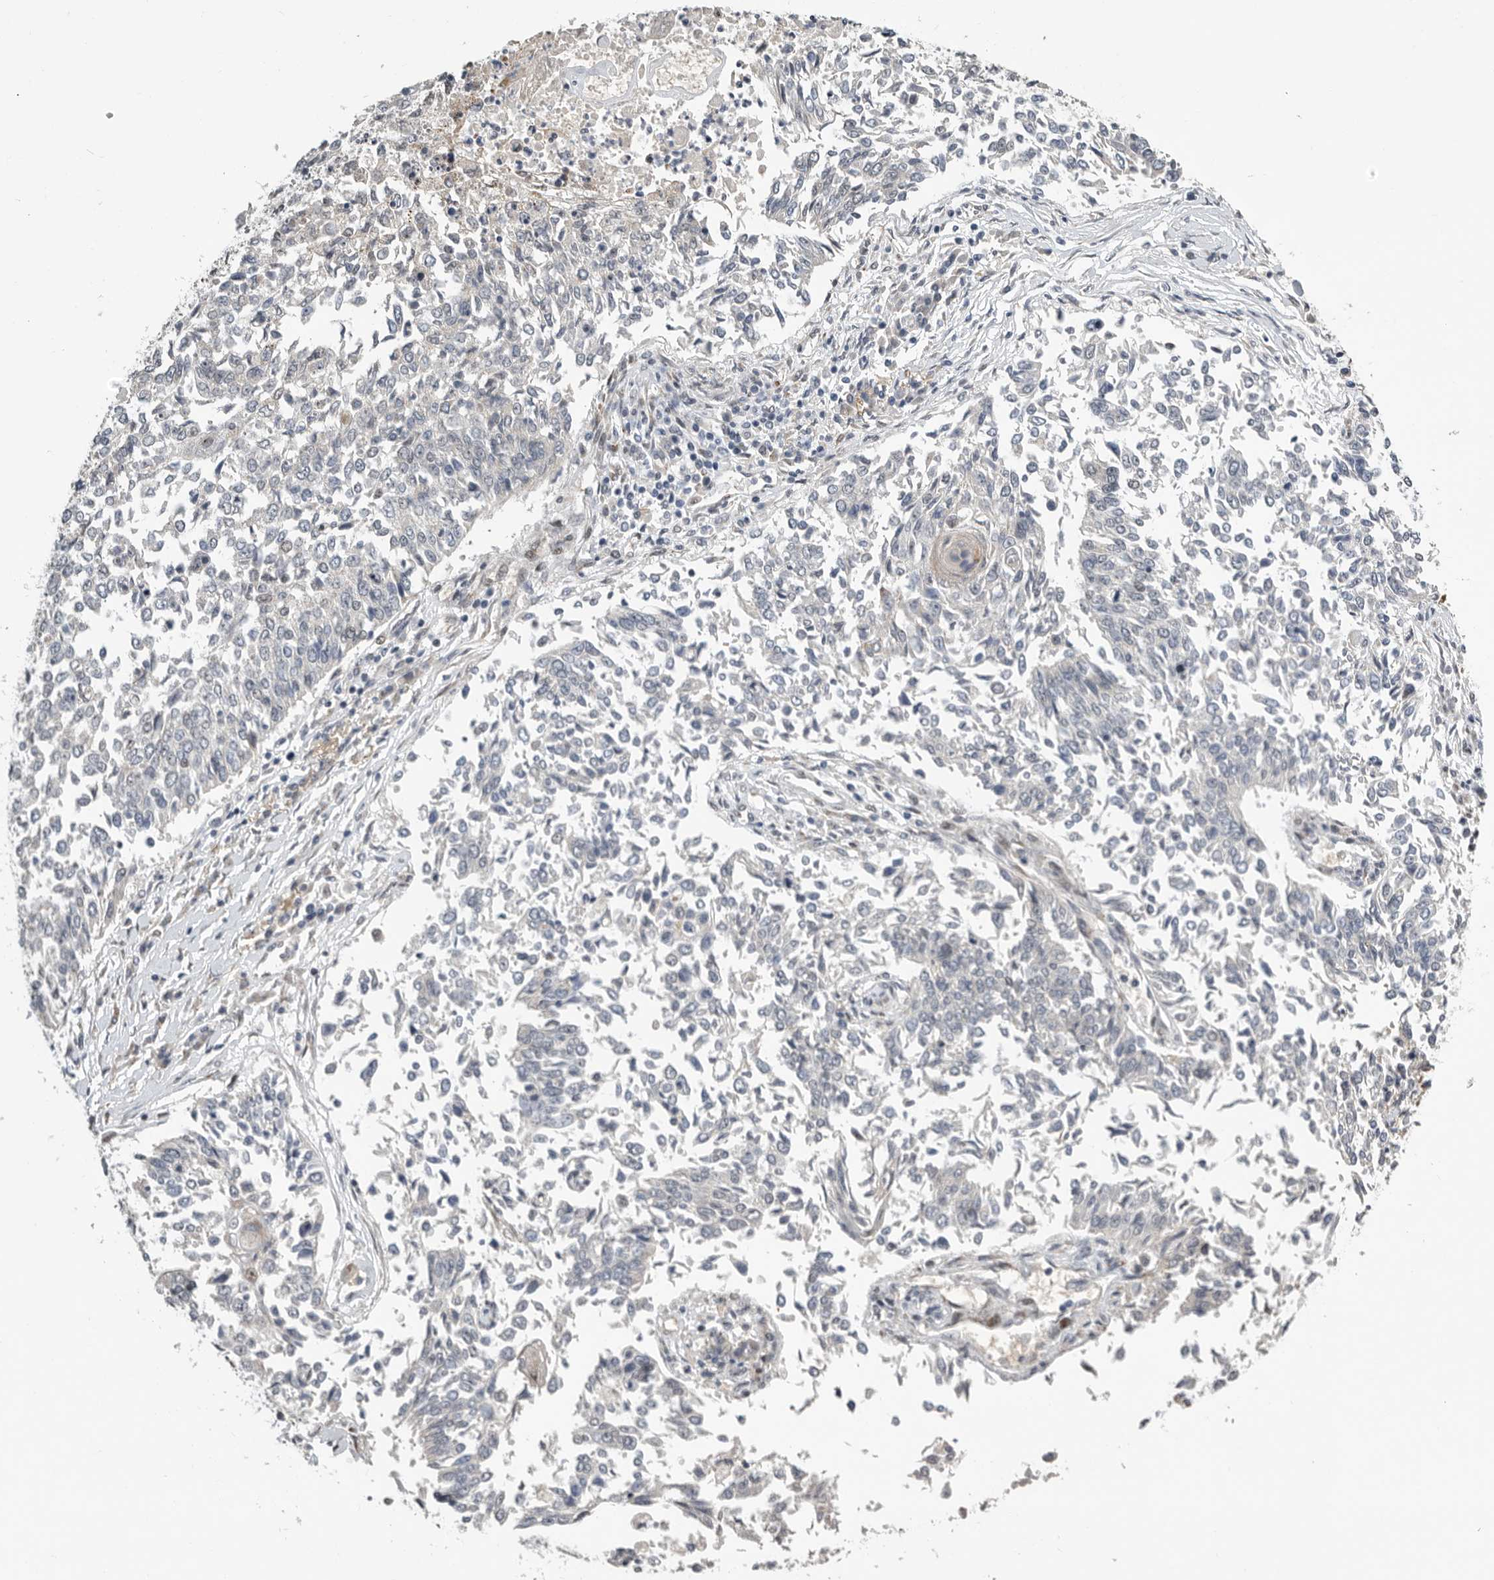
{"staining": {"intensity": "negative", "quantity": "none", "location": "none"}, "tissue": "lung cancer", "cell_type": "Tumor cells", "image_type": "cancer", "snomed": [{"axis": "morphology", "description": "Normal tissue, NOS"}, {"axis": "morphology", "description": "Squamous cell carcinoma, NOS"}, {"axis": "topography", "description": "Cartilage tissue"}, {"axis": "topography", "description": "Bronchus"}, {"axis": "topography", "description": "Lung"}, {"axis": "topography", "description": "Peripheral nerve tissue"}], "caption": "There is no significant positivity in tumor cells of squamous cell carcinoma (lung). The staining is performed using DAB brown chromogen with nuclei counter-stained in using hematoxylin.", "gene": "PCMTD1", "patient": {"sex": "female", "age": 49}}